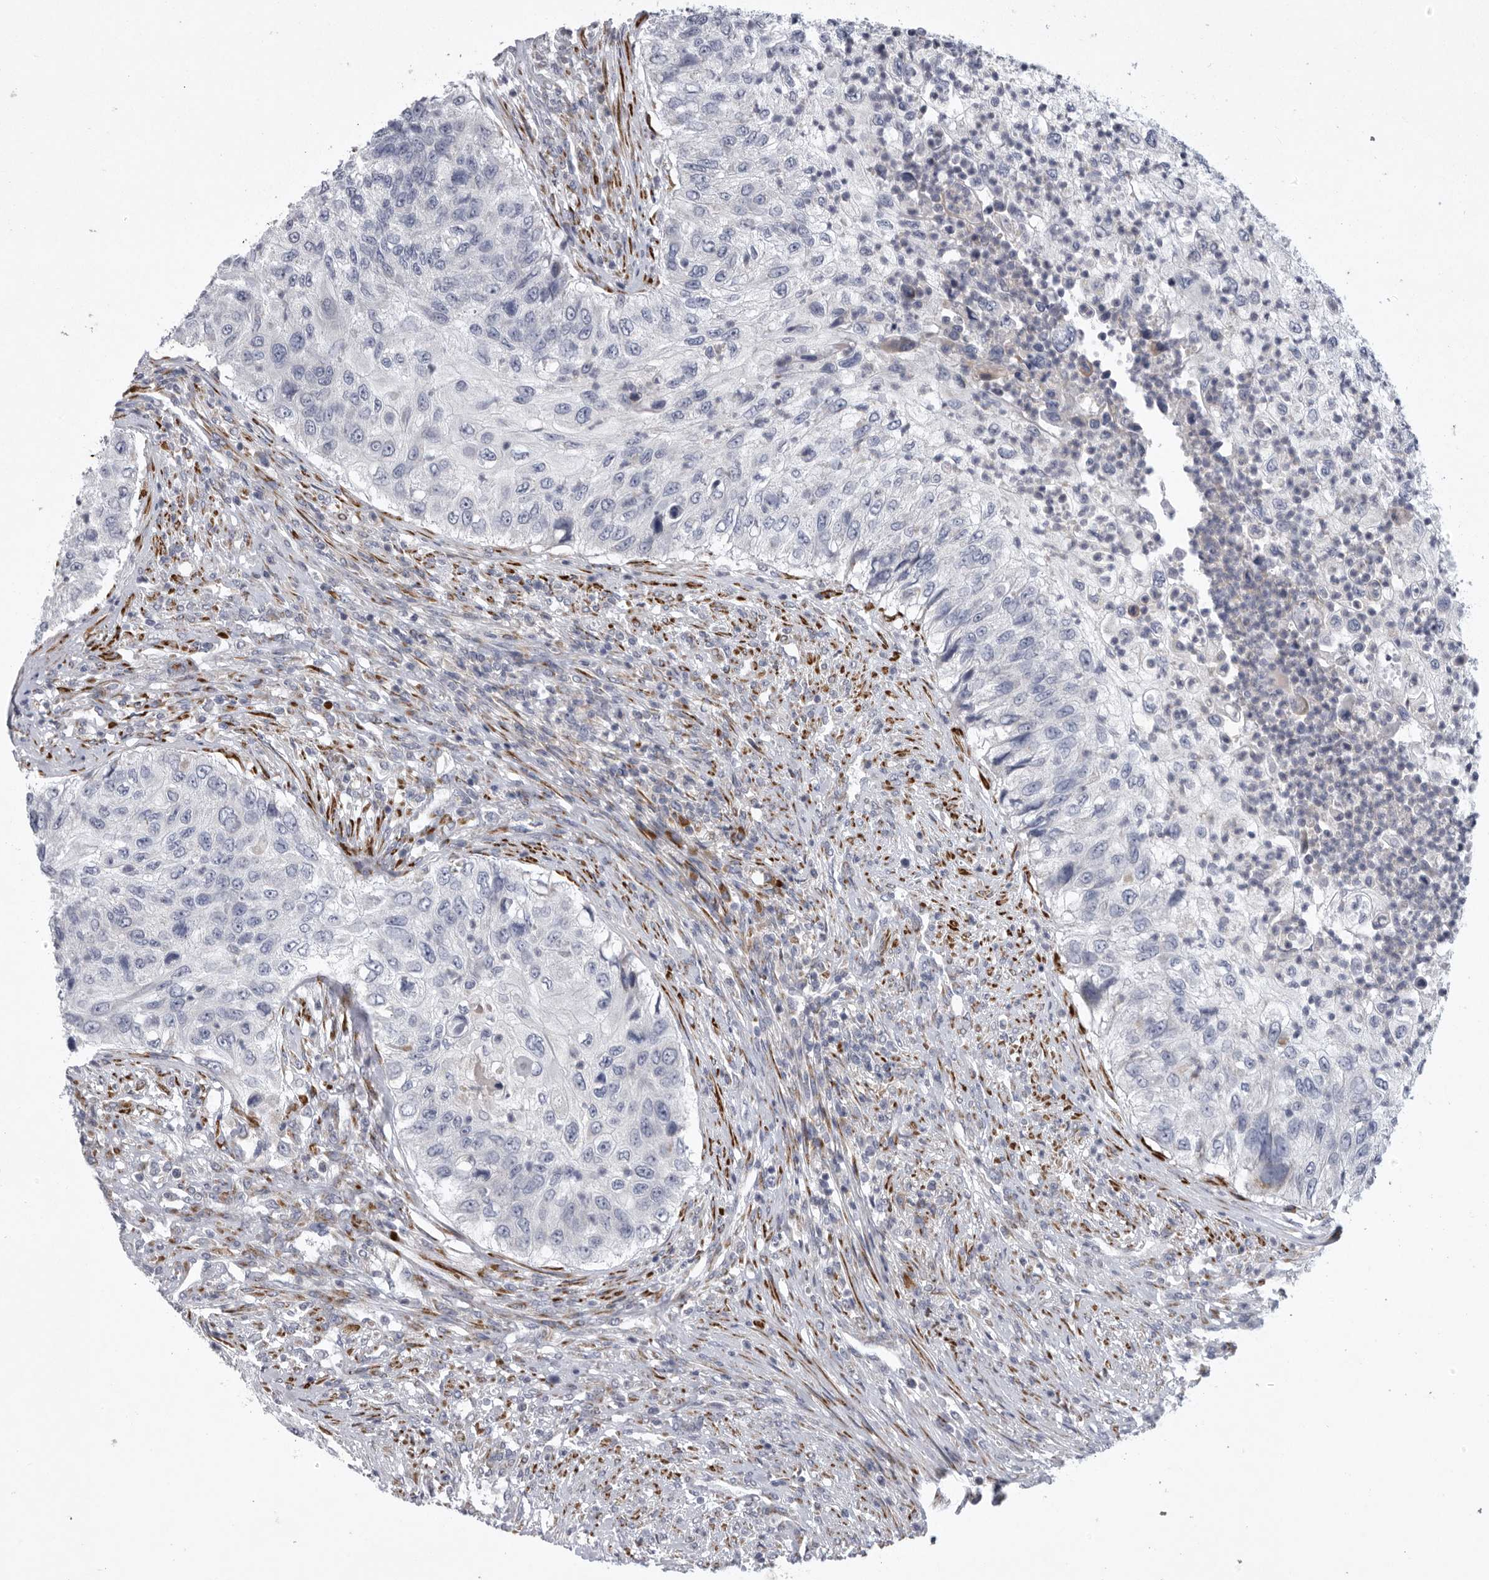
{"staining": {"intensity": "negative", "quantity": "none", "location": "none"}, "tissue": "urothelial cancer", "cell_type": "Tumor cells", "image_type": "cancer", "snomed": [{"axis": "morphology", "description": "Urothelial carcinoma, High grade"}, {"axis": "topography", "description": "Urinary bladder"}], "caption": "An immunohistochemistry (IHC) micrograph of high-grade urothelial carcinoma is shown. There is no staining in tumor cells of high-grade urothelial carcinoma.", "gene": "USP24", "patient": {"sex": "female", "age": 60}}